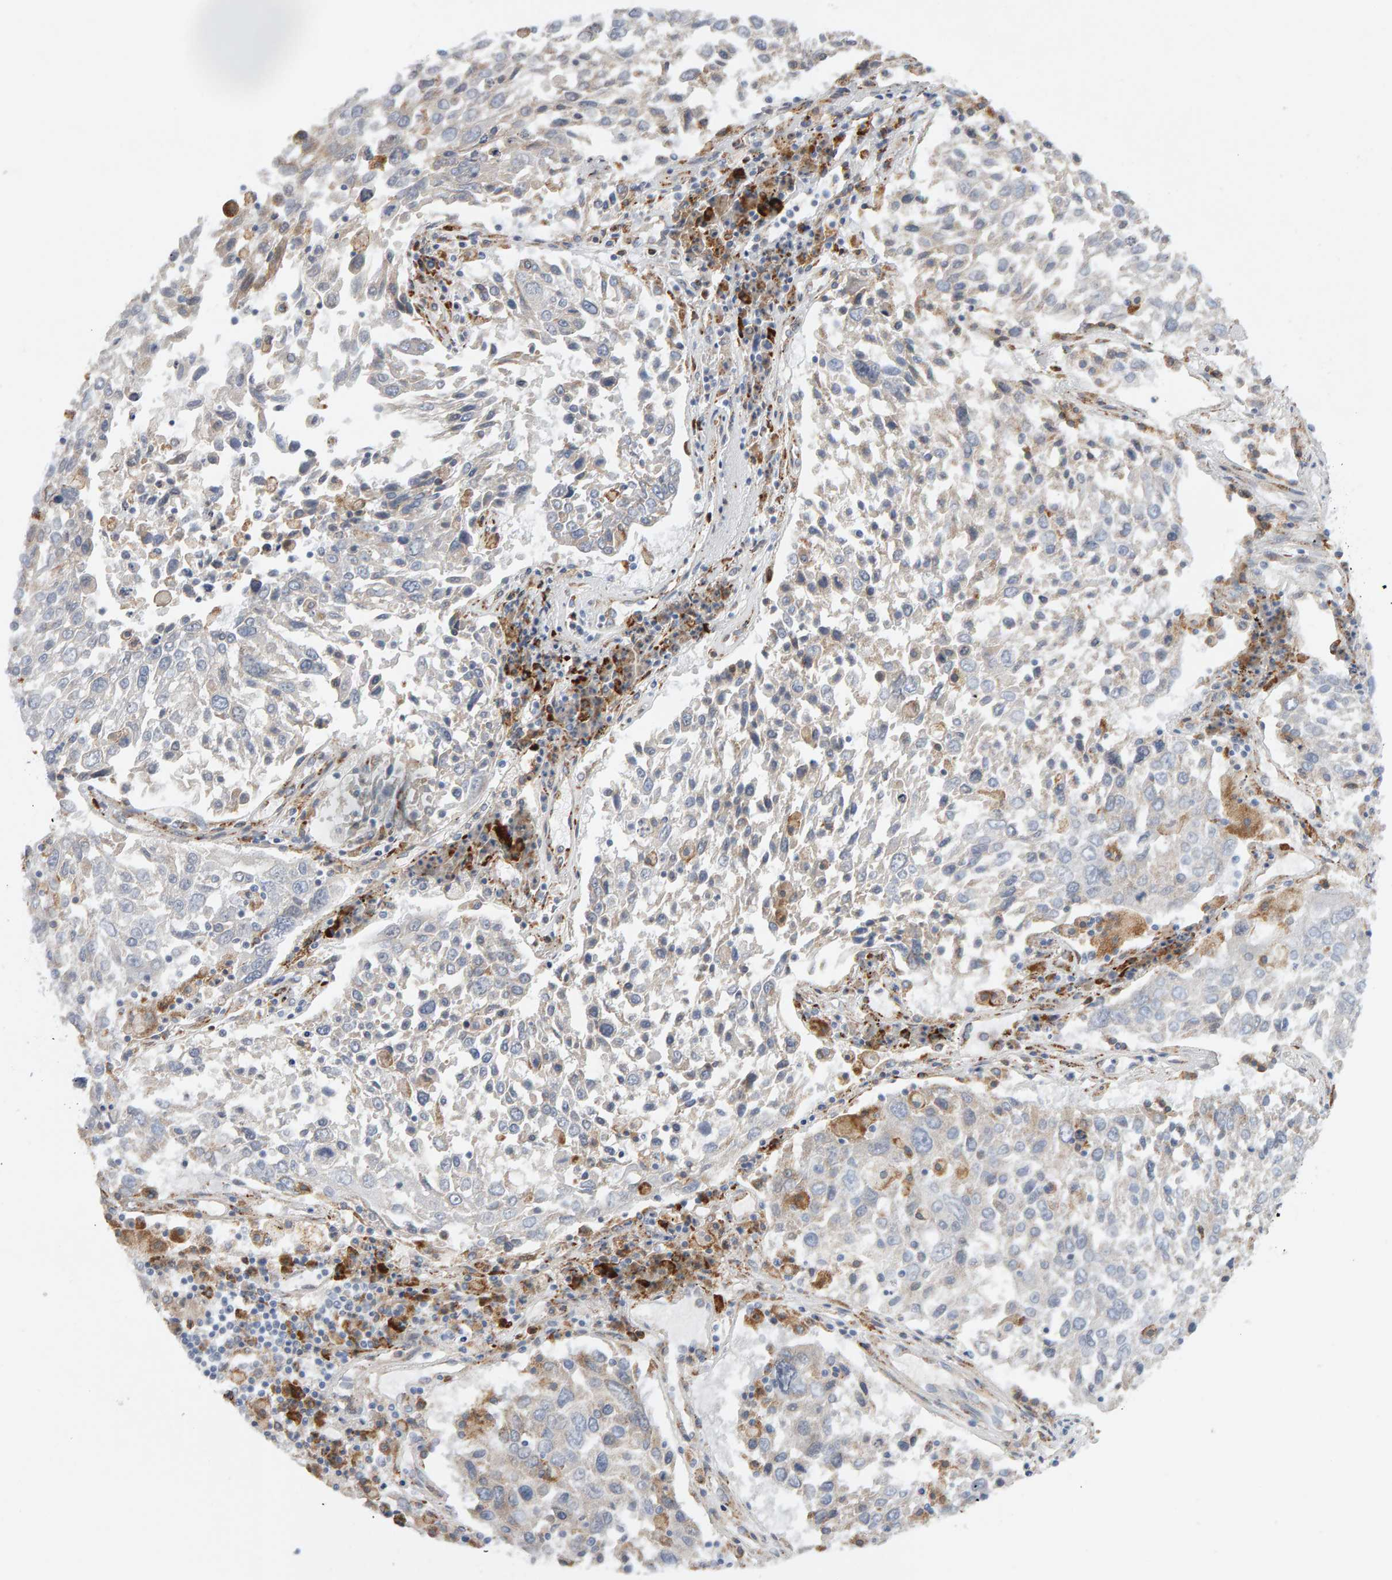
{"staining": {"intensity": "weak", "quantity": "<25%", "location": "cytoplasmic/membranous"}, "tissue": "lung cancer", "cell_type": "Tumor cells", "image_type": "cancer", "snomed": [{"axis": "morphology", "description": "Squamous cell carcinoma, NOS"}, {"axis": "topography", "description": "Lung"}], "caption": "Immunohistochemistry (IHC) of lung cancer shows no expression in tumor cells. (DAB immunohistochemistry (IHC) with hematoxylin counter stain).", "gene": "ENGASE", "patient": {"sex": "male", "age": 65}}